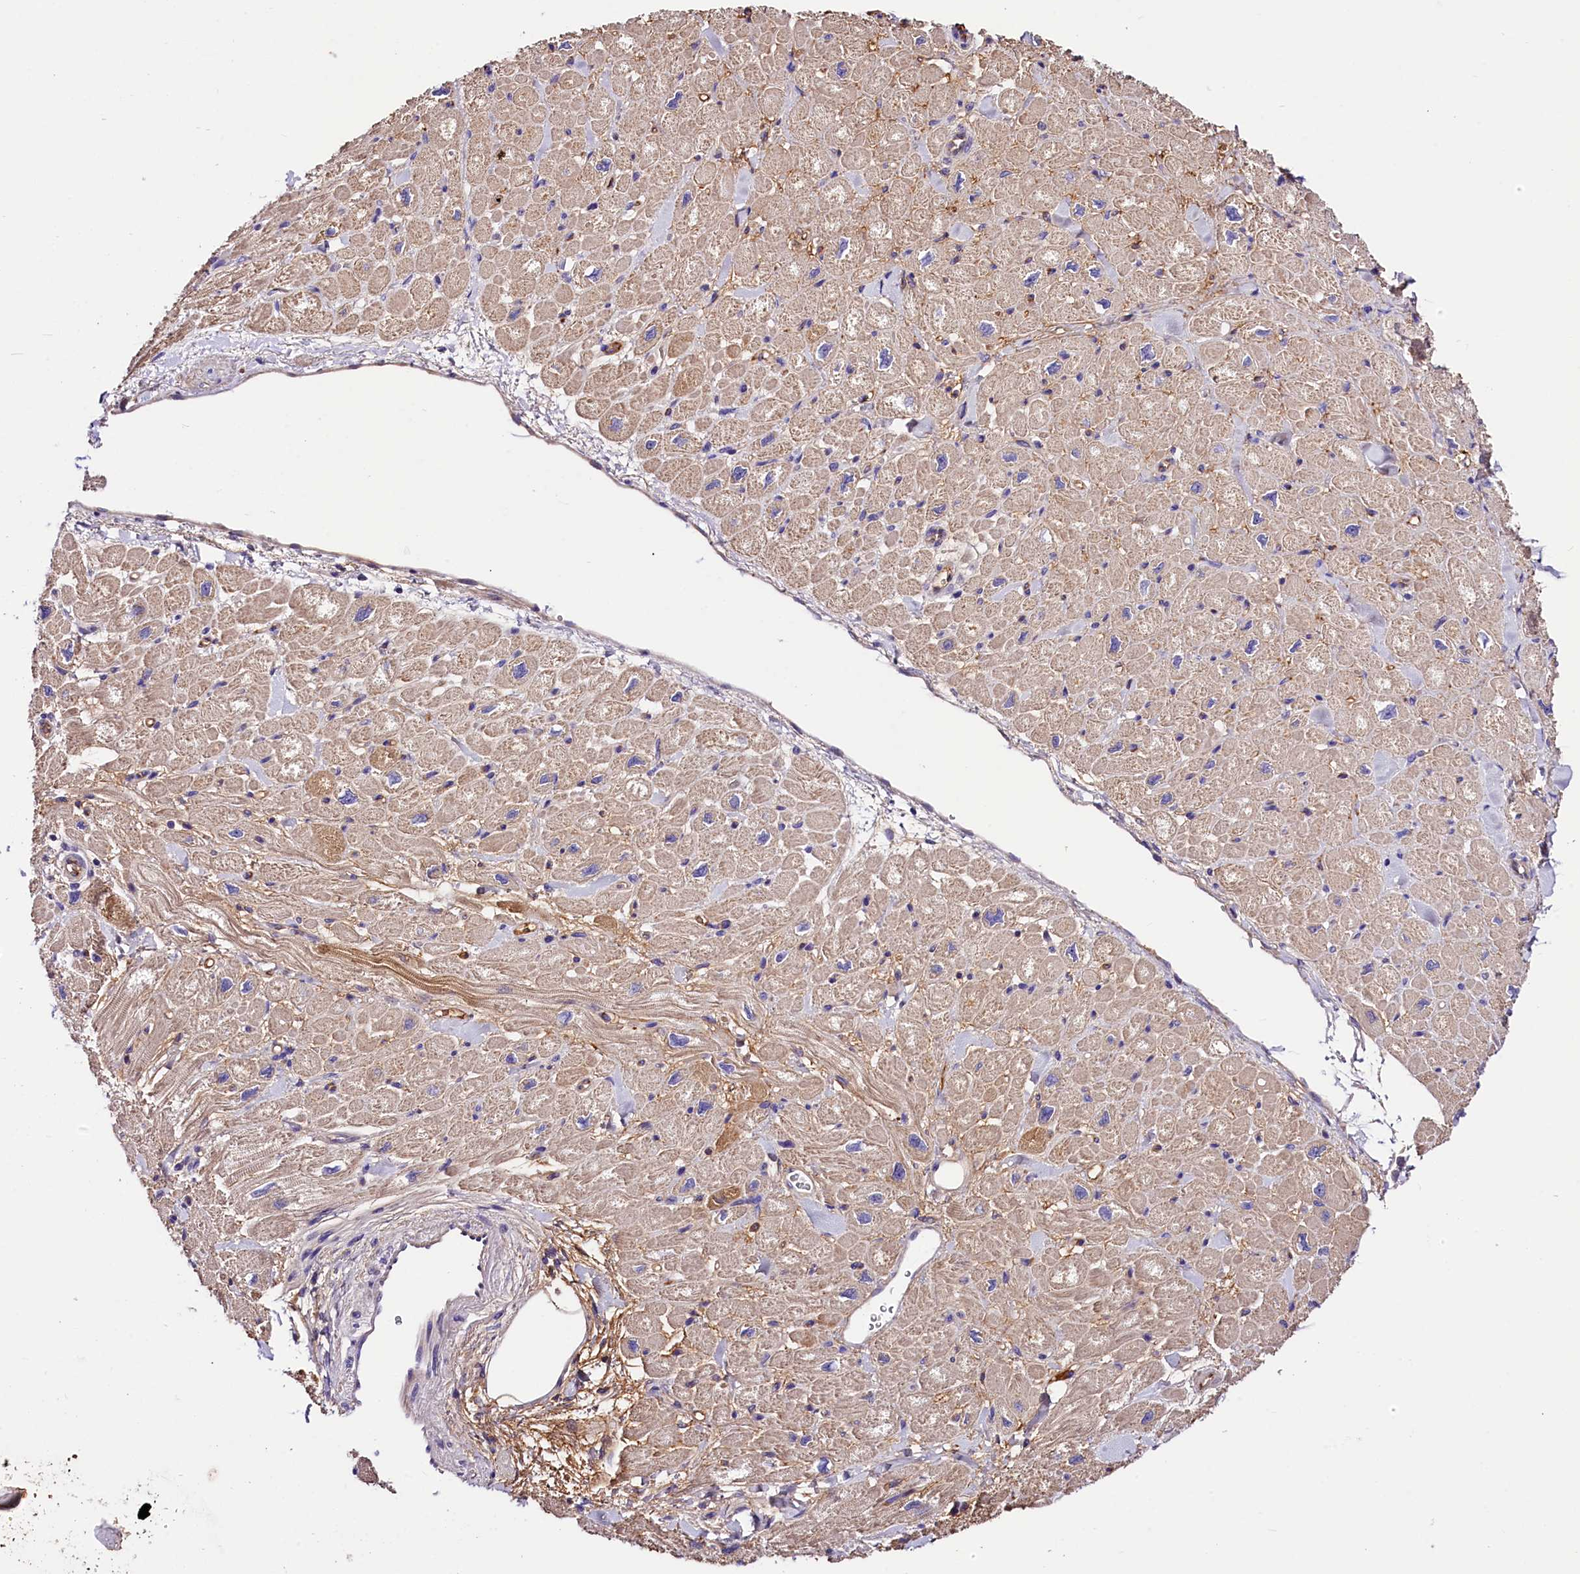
{"staining": {"intensity": "weak", "quantity": "25%-75%", "location": "cytoplasmic/membranous"}, "tissue": "heart muscle", "cell_type": "Cardiomyocytes", "image_type": "normal", "snomed": [{"axis": "morphology", "description": "Normal tissue, NOS"}, {"axis": "topography", "description": "Heart"}], "caption": "Immunohistochemical staining of unremarkable human heart muscle reveals low levels of weak cytoplasmic/membranous expression in approximately 25%-75% of cardiomyocytes. The staining is performed using DAB (3,3'-diaminobenzidine) brown chromogen to label protein expression. The nuclei are counter-stained blue using hematoxylin.", "gene": "ARMC6", "patient": {"sex": "male", "age": 65}}